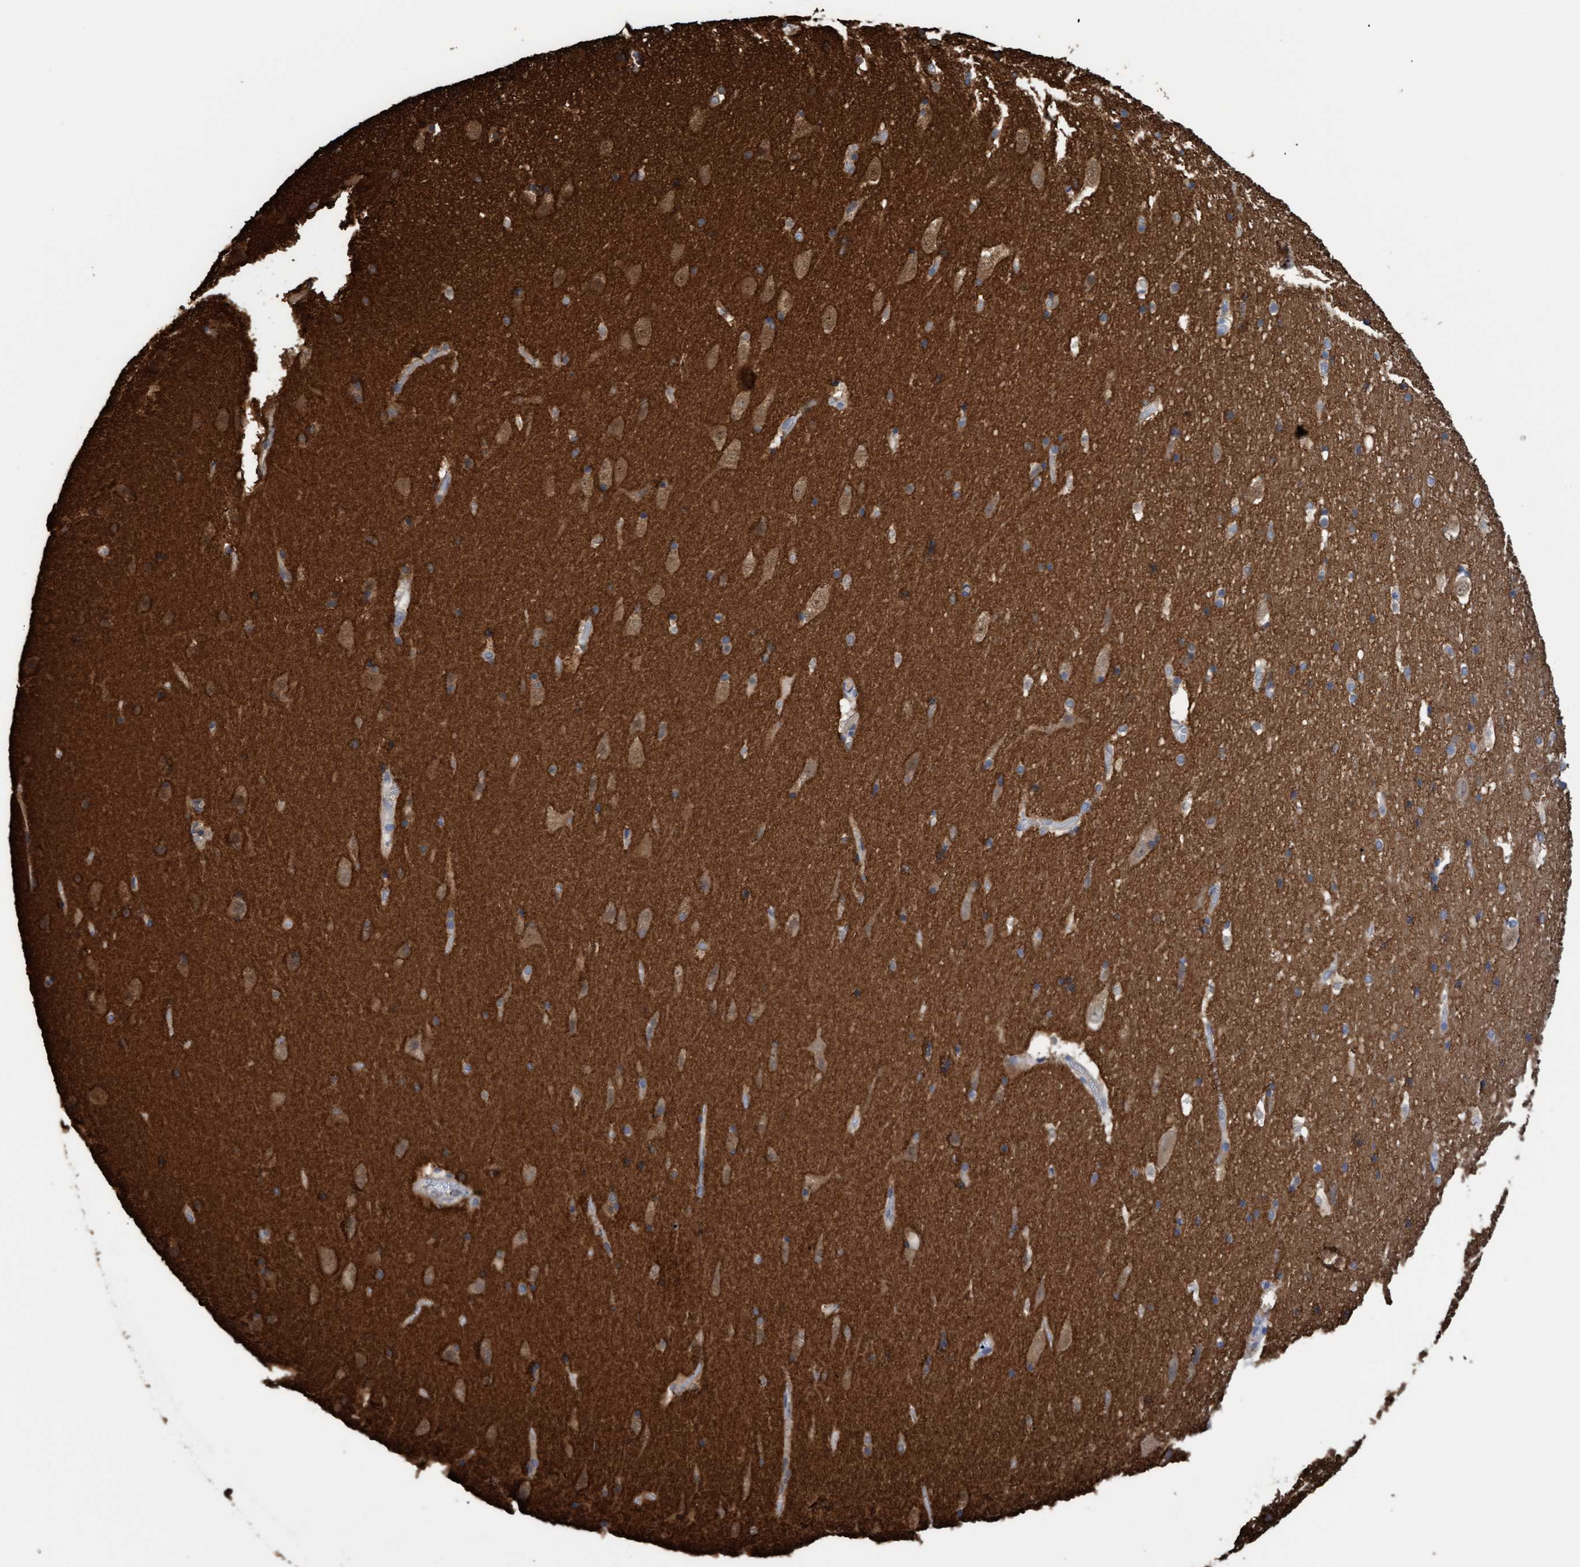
{"staining": {"intensity": "moderate", "quantity": "<25%", "location": "cytoplasmic/membranous"}, "tissue": "hippocampus", "cell_type": "Glial cells", "image_type": "normal", "snomed": [{"axis": "morphology", "description": "Normal tissue, NOS"}, {"axis": "topography", "description": "Hippocampus"}], "caption": "A low amount of moderate cytoplasmic/membranous positivity is identified in approximately <25% of glial cells in normal hippocampus.", "gene": "STXBP1", "patient": {"sex": "male", "age": 45}}